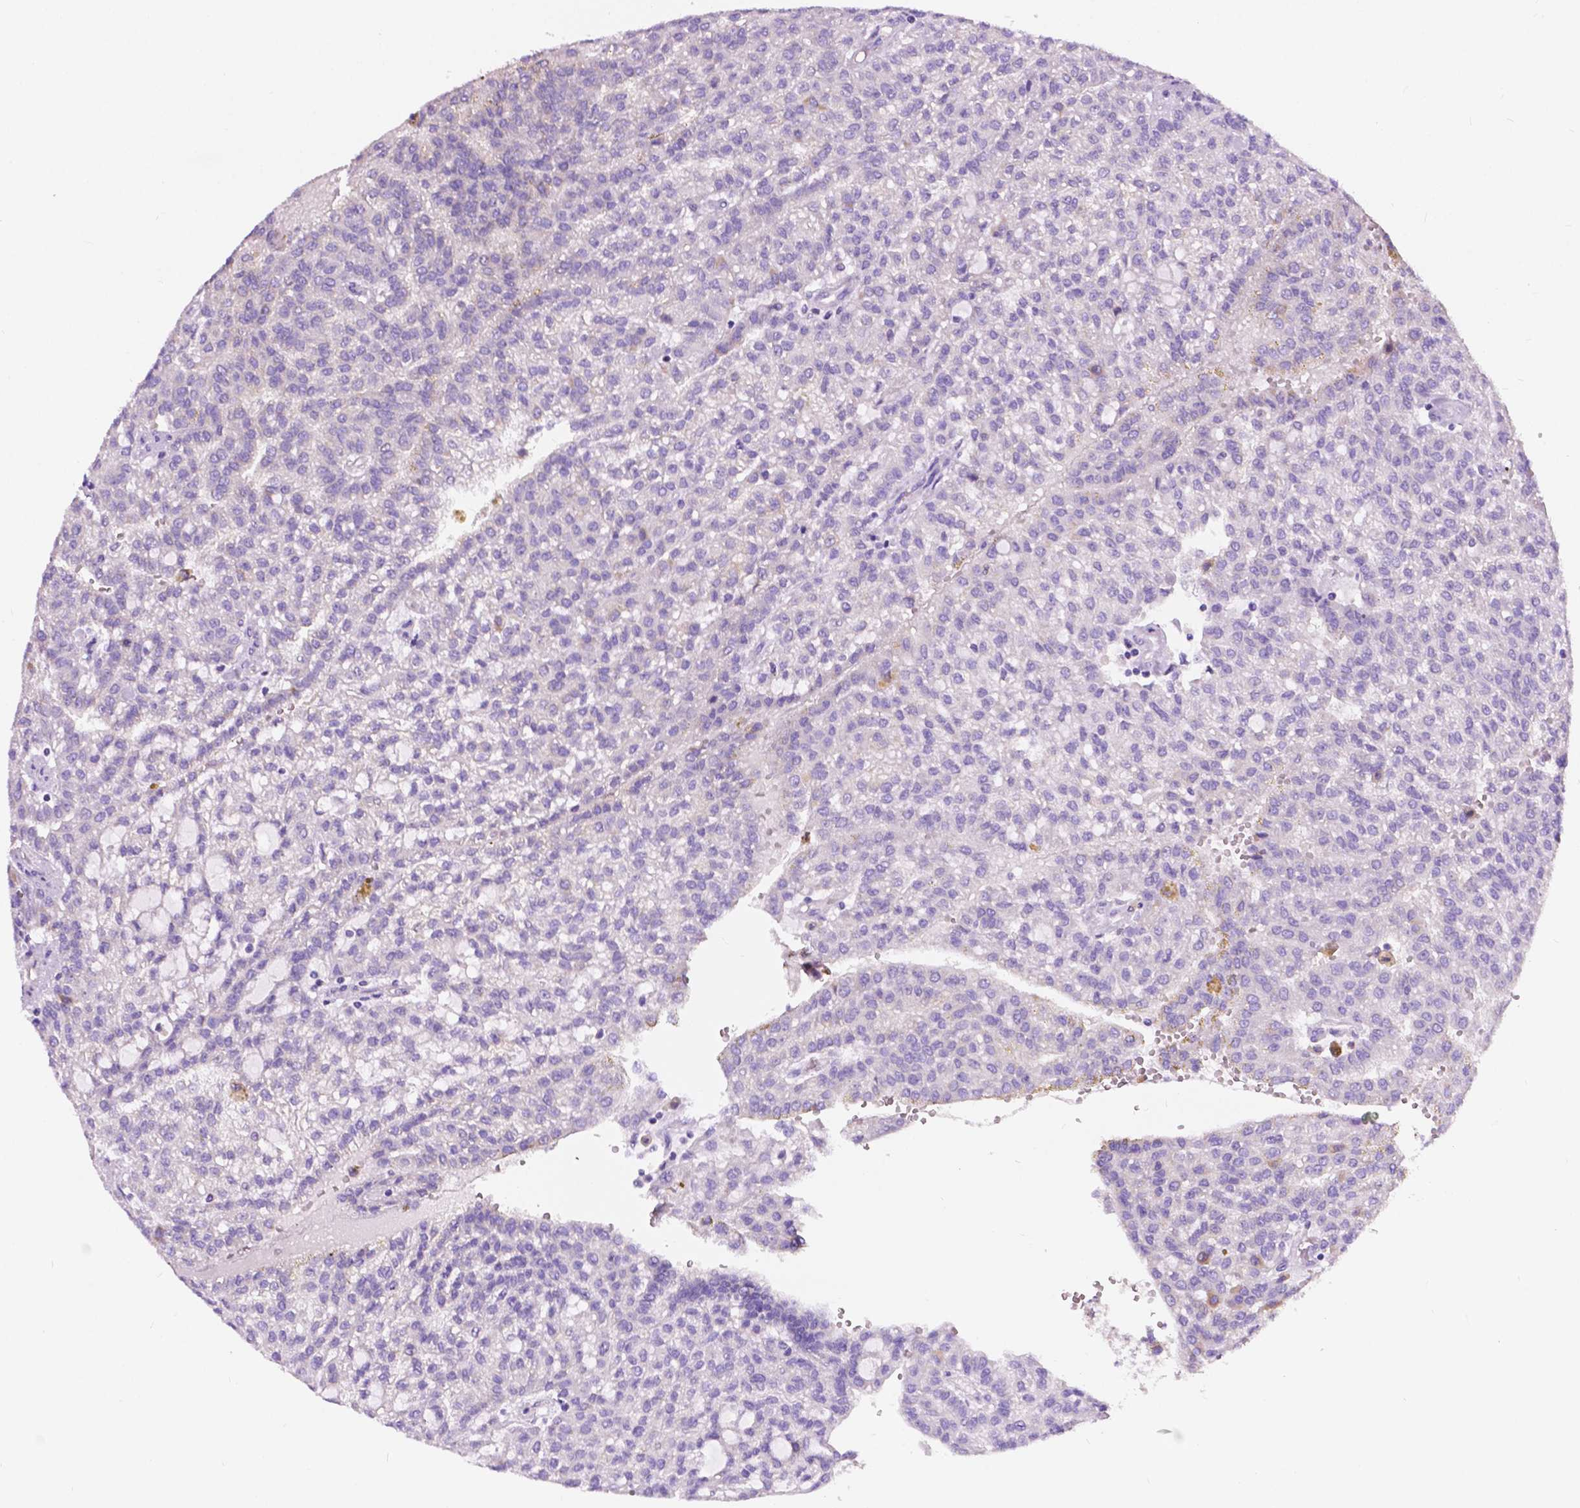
{"staining": {"intensity": "negative", "quantity": "none", "location": "none"}, "tissue": "renal cancer", "cell_type": "Tumor cells", "image_type": "cancer", "snomed": [{"axis": "morphology", "description": "Adenocarcinoma, NOS"}, {"axis": "topography", "description": "Kidney"}], "caption": "Human renal adenocarcinoma stained for a protein using IHC exhibits no staining in tumor cells.", "gene": "TRPV5", "patient": {"sex": "male", "age": 63}}